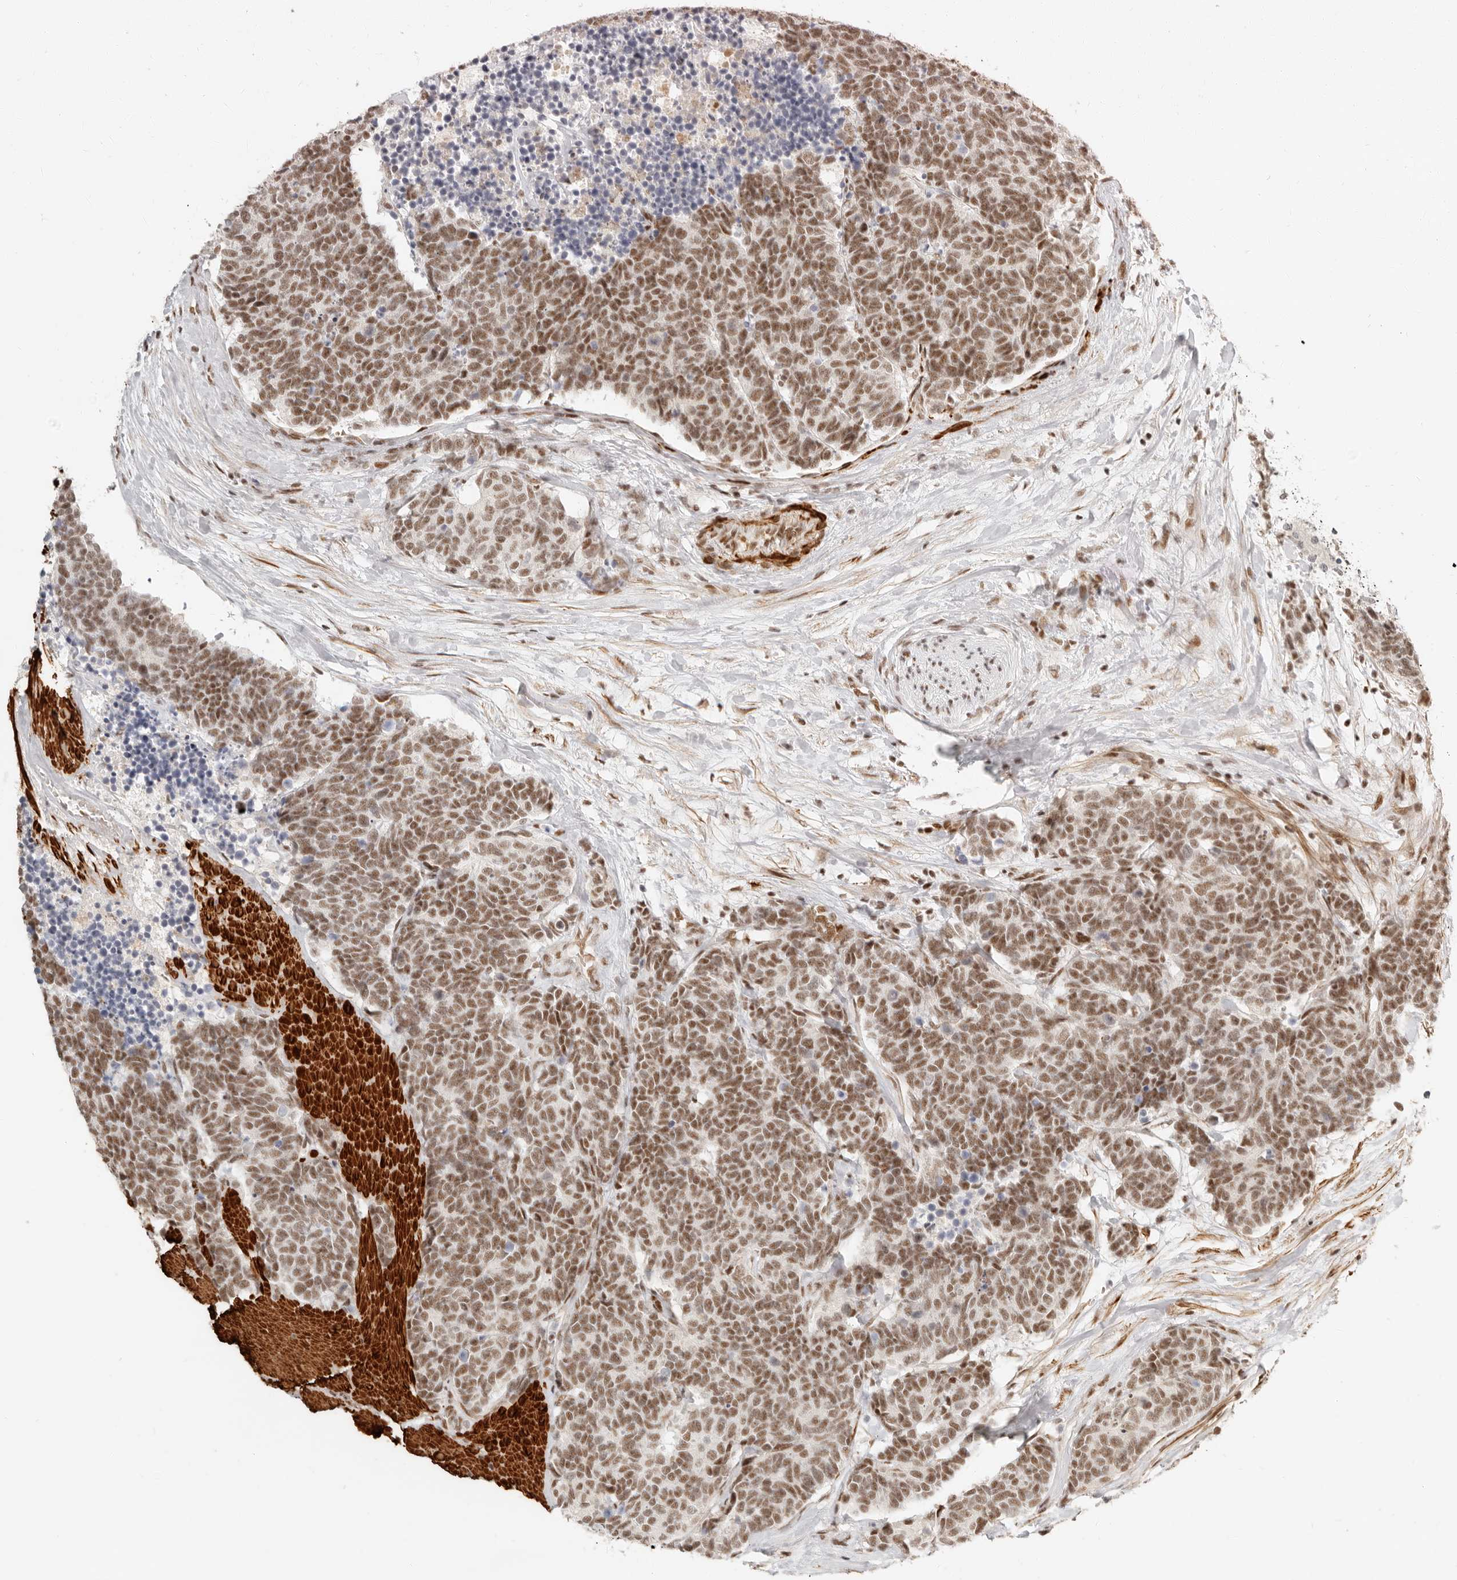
{"staining": {"intensity": "moderate", "quantity": ">75%", "location": "nuclear"}, "tissue": "carcinoid", "cell_type": "Tumor cells", "image_type": "cancer", "snomed": [{"axis": "morphology", "description": "Carcinoma, NOS"}, {"axis": "morphology", "description": "Carcinoid, malignant, NOS"}, {"axis": "topography", "description": "Urinary bladder"}], "caption": "Human carcinoid stained with a brown dye displays moderate nuclear positive expression in approximately >75% of tumor cells.", "gene": "GABPA", "patient": {"sex": "male", "age": 57}}